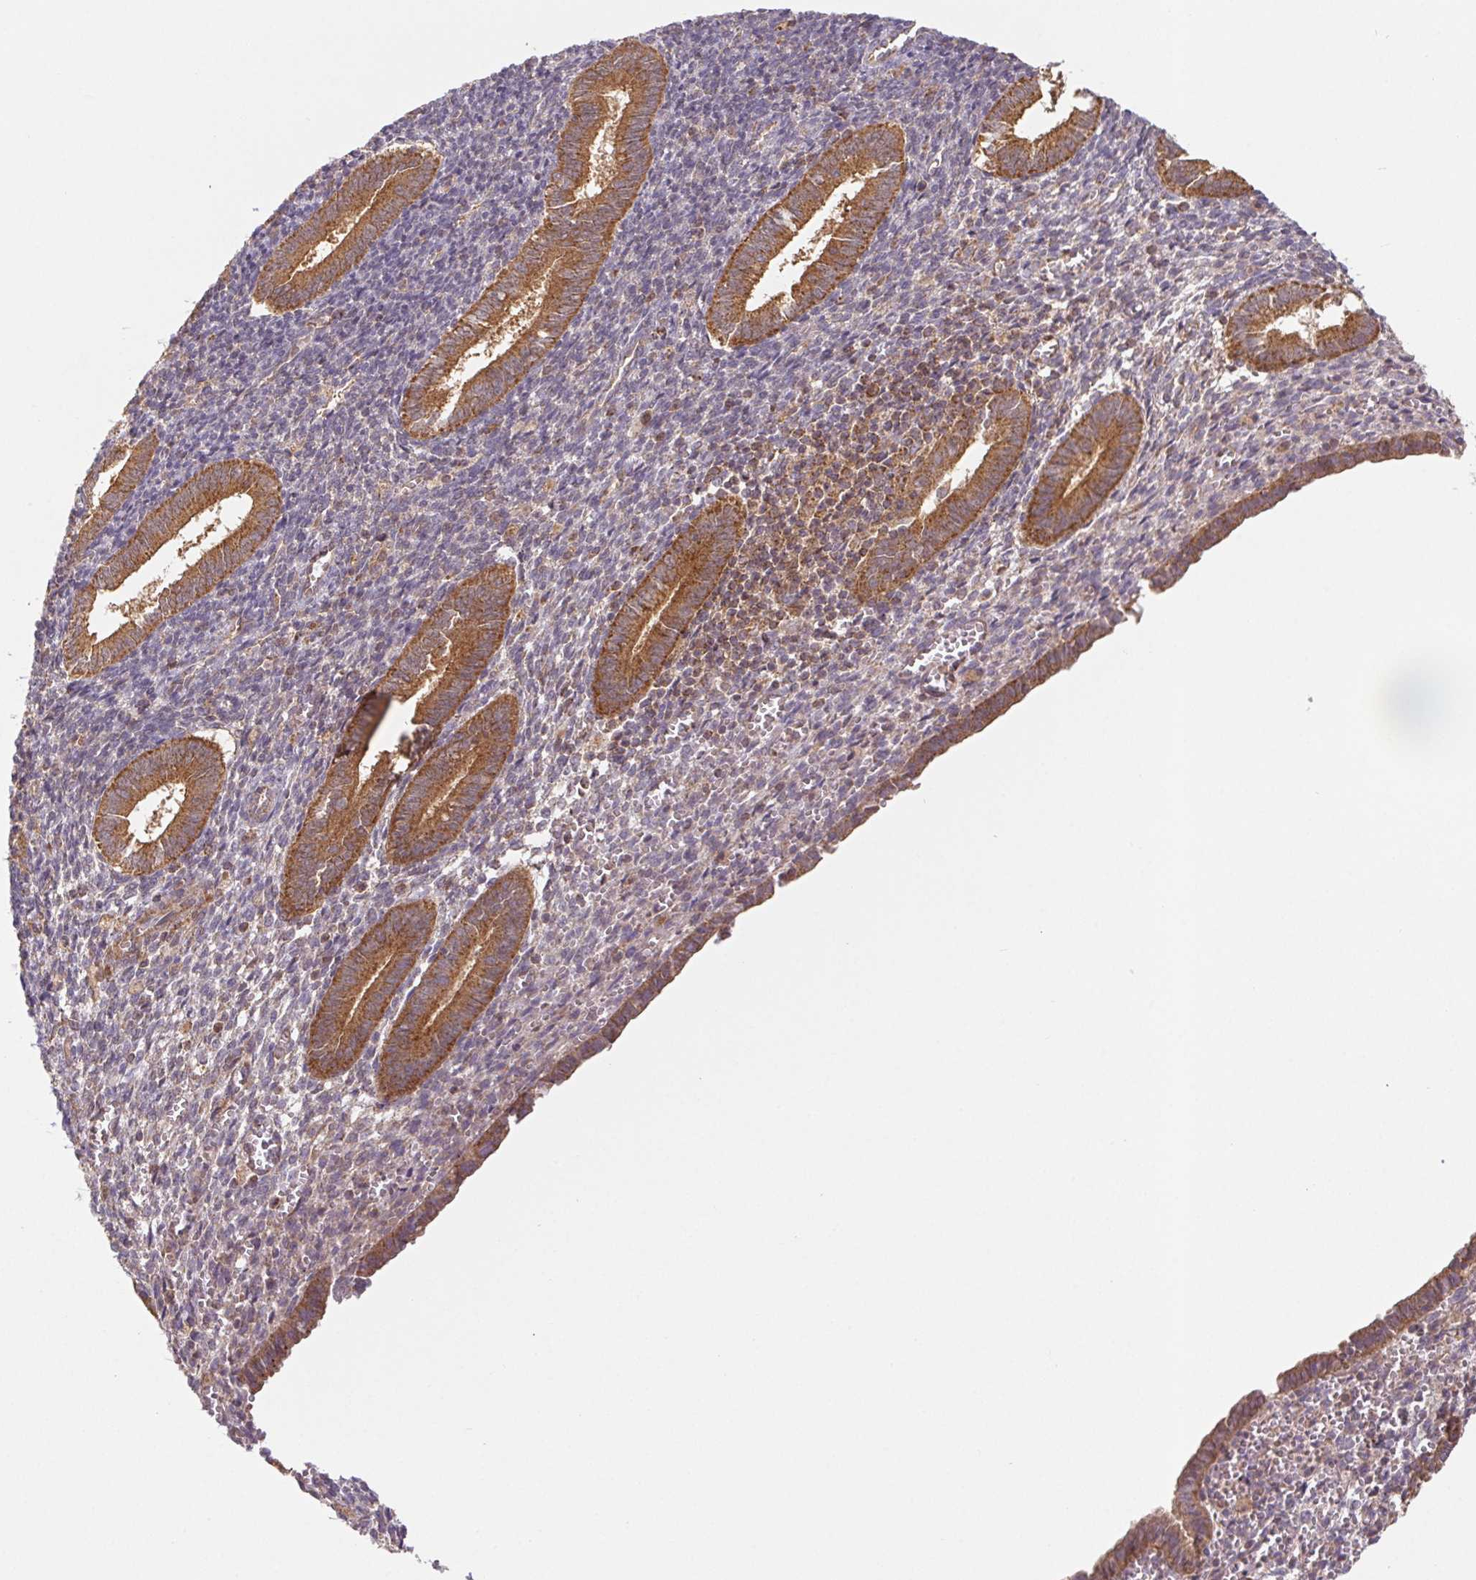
{"staining": {"intensity": "negative", "quantity": "none", "location": "none"}, "tissue": "endometrium", "cell_type": "Cells in endometrial stroma", "image_type": "normal", "snomed": [{"axis": "morphology", "description": "Normal tissue, NOS"}, {"axis": "topography", "description": "Endometrium"}], "caption": "This is a micrograph of IHC staining of unremarkable endometrium, which shows no positivity in cells in endometrial stroma. (Brightfield microscopy of DAB IHC at high magnification).", "gene": "MTHFD1L", "patient": {"sex": "female", "age": 25}}